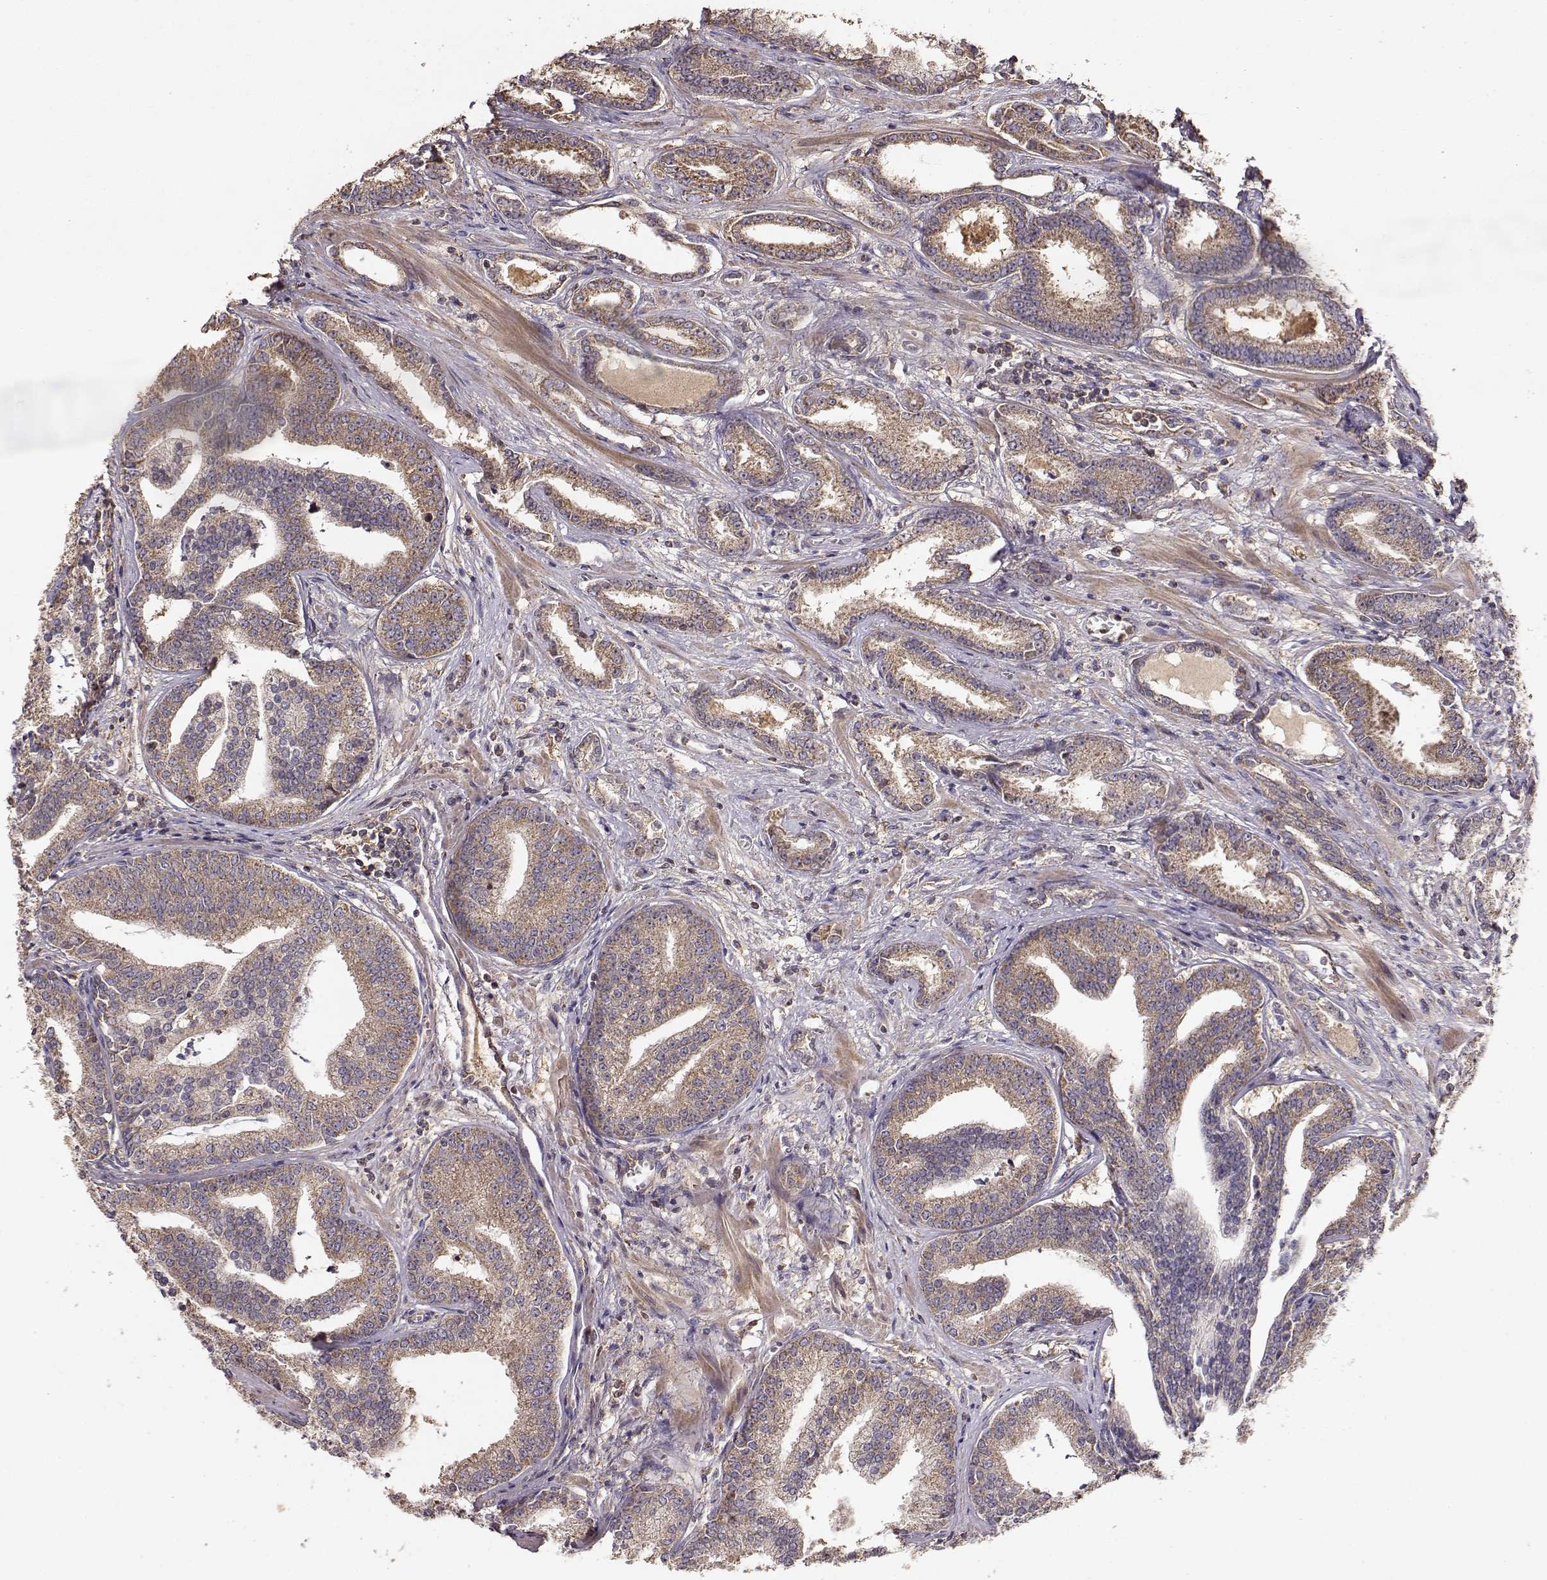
{"staining": {"intensity": "moderate", "quantity": ">75%", "location": "cytoplasmic/membranous"}, "tissue": "prostate cancer", "cell_type": "Tumor cells", "image_type": "cancer", "snomed": [{"axis": "morphology", "description": "Adenocarcinoma, NOS"}, {"axis": "topography", "description": "Prostate"}], "caption": "Moderate cytoplasmic/membranous protein positivity is present in approximately >75% of tumor cells in prostate adenocarcinoma.", "gene": "TARS3", "patient": {"sex": "male", "age": 64}}